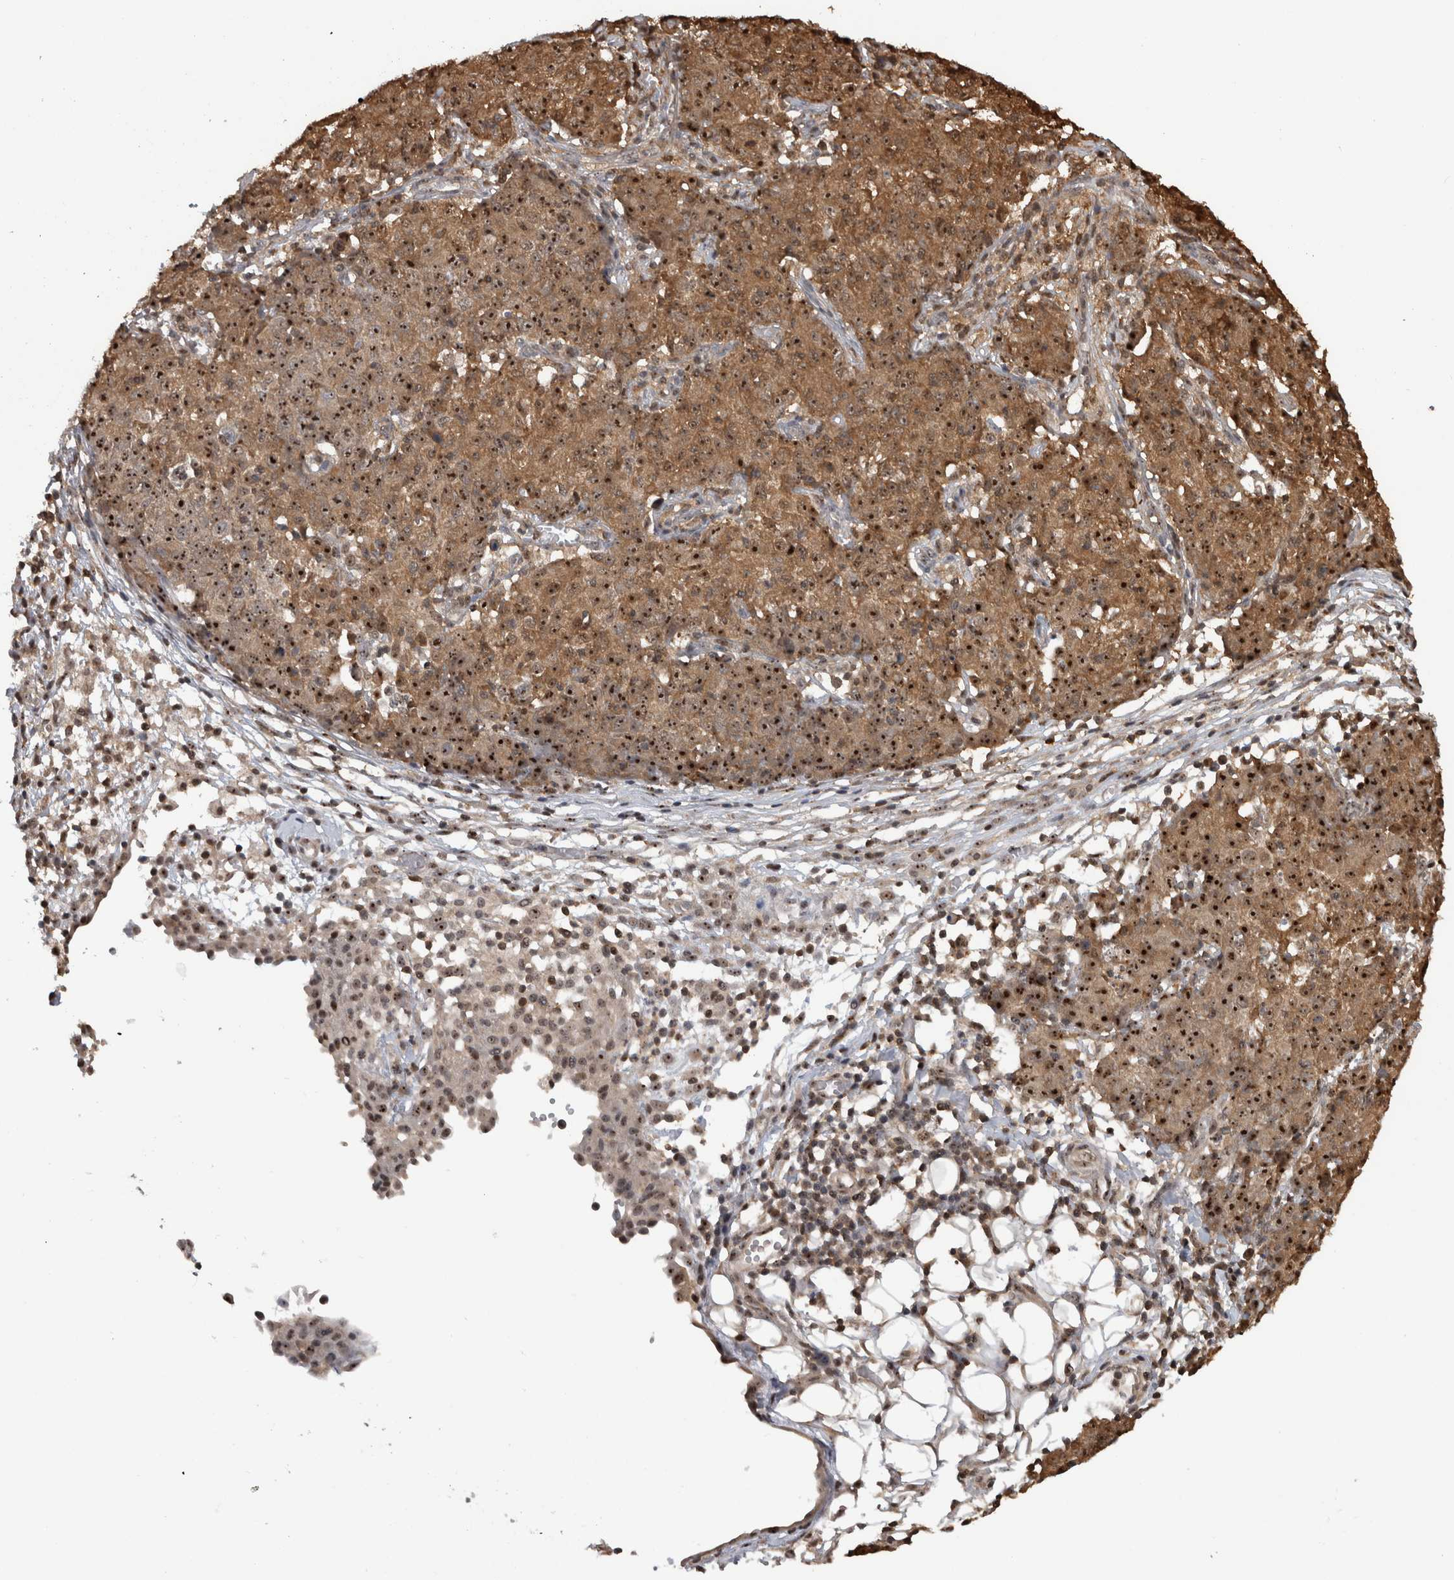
{"staining": {"intensity": "strong", "quantity": ">75%", "location": "cytoplasmic/membranous,nuclear"}, "tissue": "ovarian cancer", "cell_type": "Tumor cells", "image_type": "cancer", "snomed": [{"axis": "morphology", "description": "Carcinoma, endometroid"}, {"axis": "topography", "description": "Ovary"}], "caption": "The micrograph shows immunohistochemical staining of endometroid carcinoma (ovarian). There is strong cytoplasmic/membranous and nuclear staining is appreciated in about >75% of tumor cells.", "gene": "TDRD7", "patient": {"sex": "female", "age": 42}}